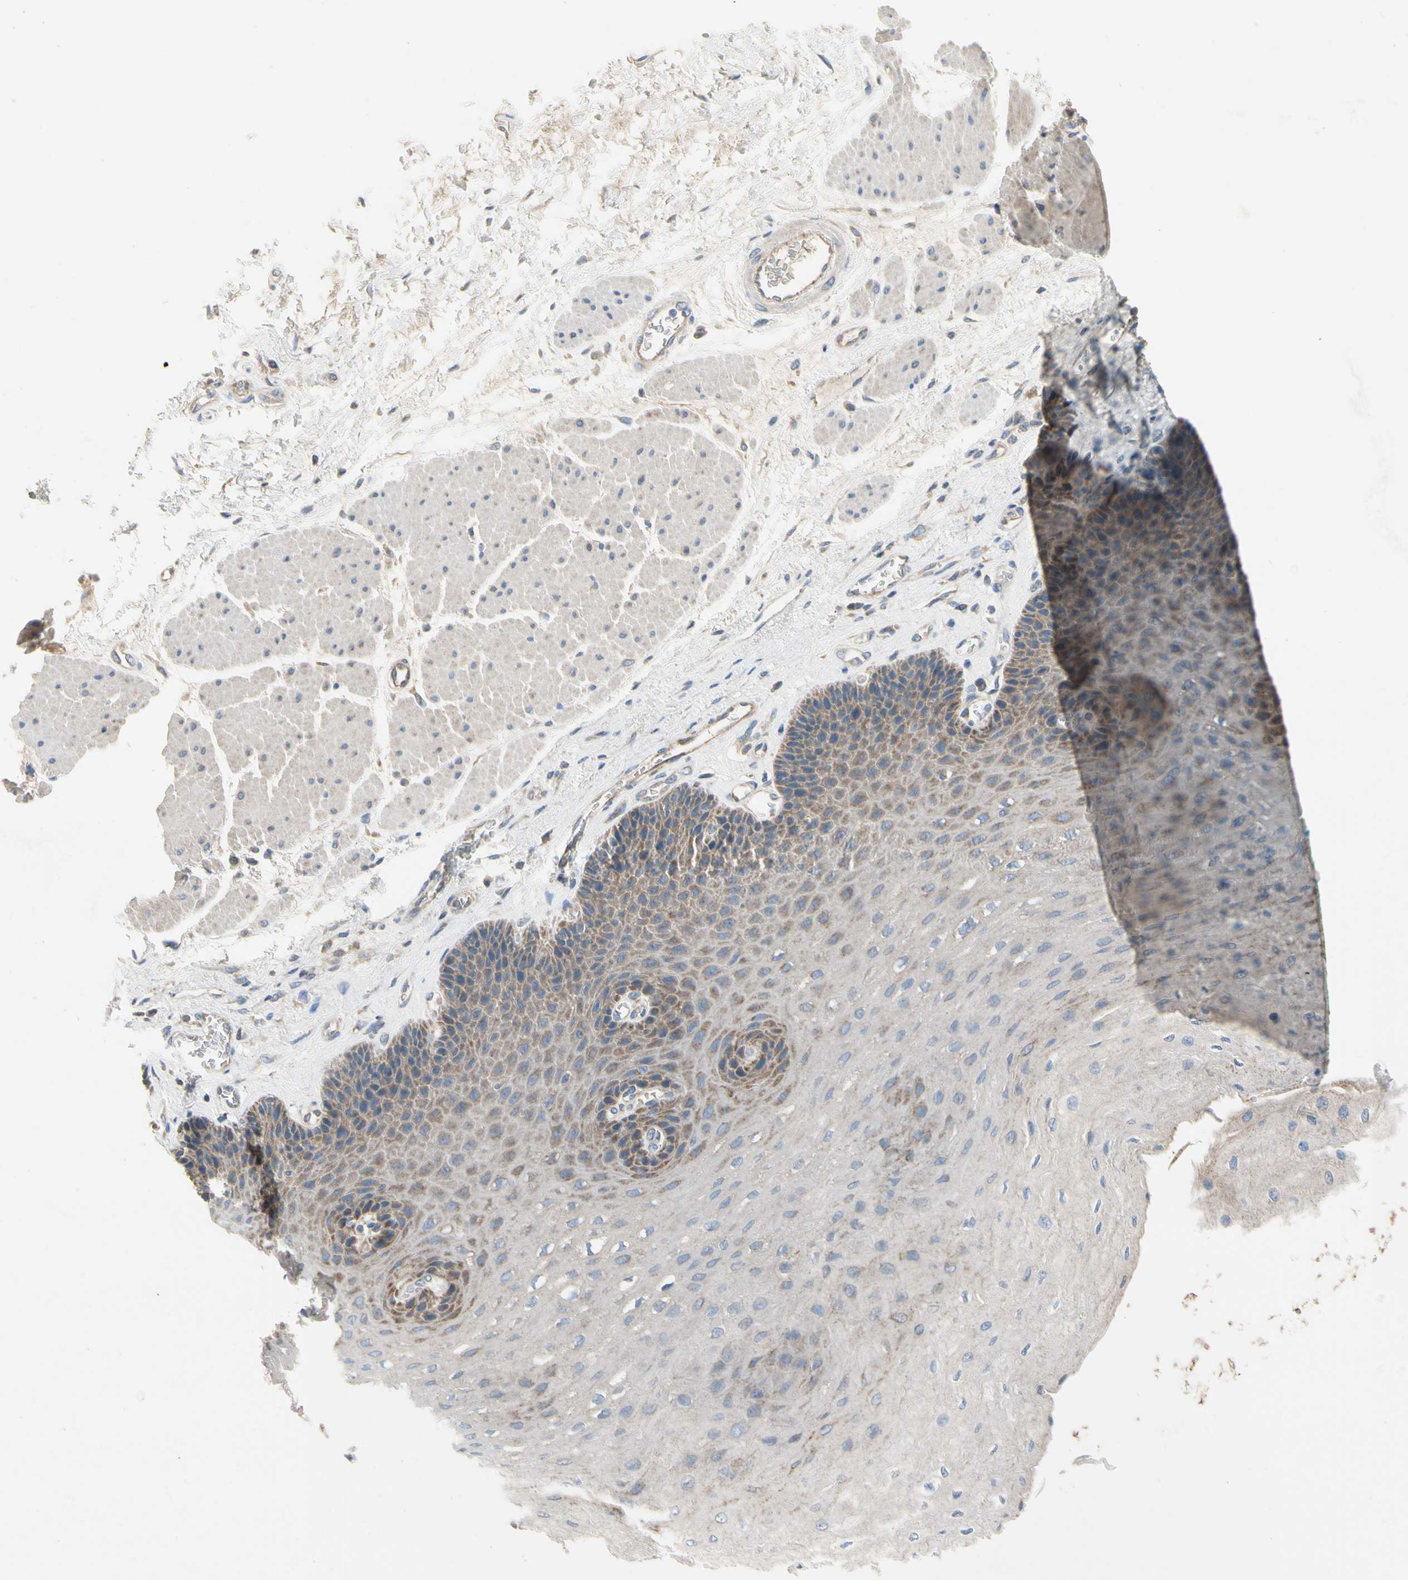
{"staining": {"intensity": "moderate", "quantity": "25%-75%", "location": "cytoplasmic/membranous"}, "tissue": "esophagus", "cell_type": "Squamous epithelial cells", "image_type": "normal", "snomed": [{"axis": "morphology", "description": "Normal tissue, NOS"}, {"axis": "topography", "description": "Esophagus"}], "caption": "Esophagus stained with a brown dye shows moderate cytoplasmic/membranous positive positivity in about 25%-75% of squamous epithelial cells.", "gene": "KLHDC8B", "patient": {"sex": "female", "age": 72}}